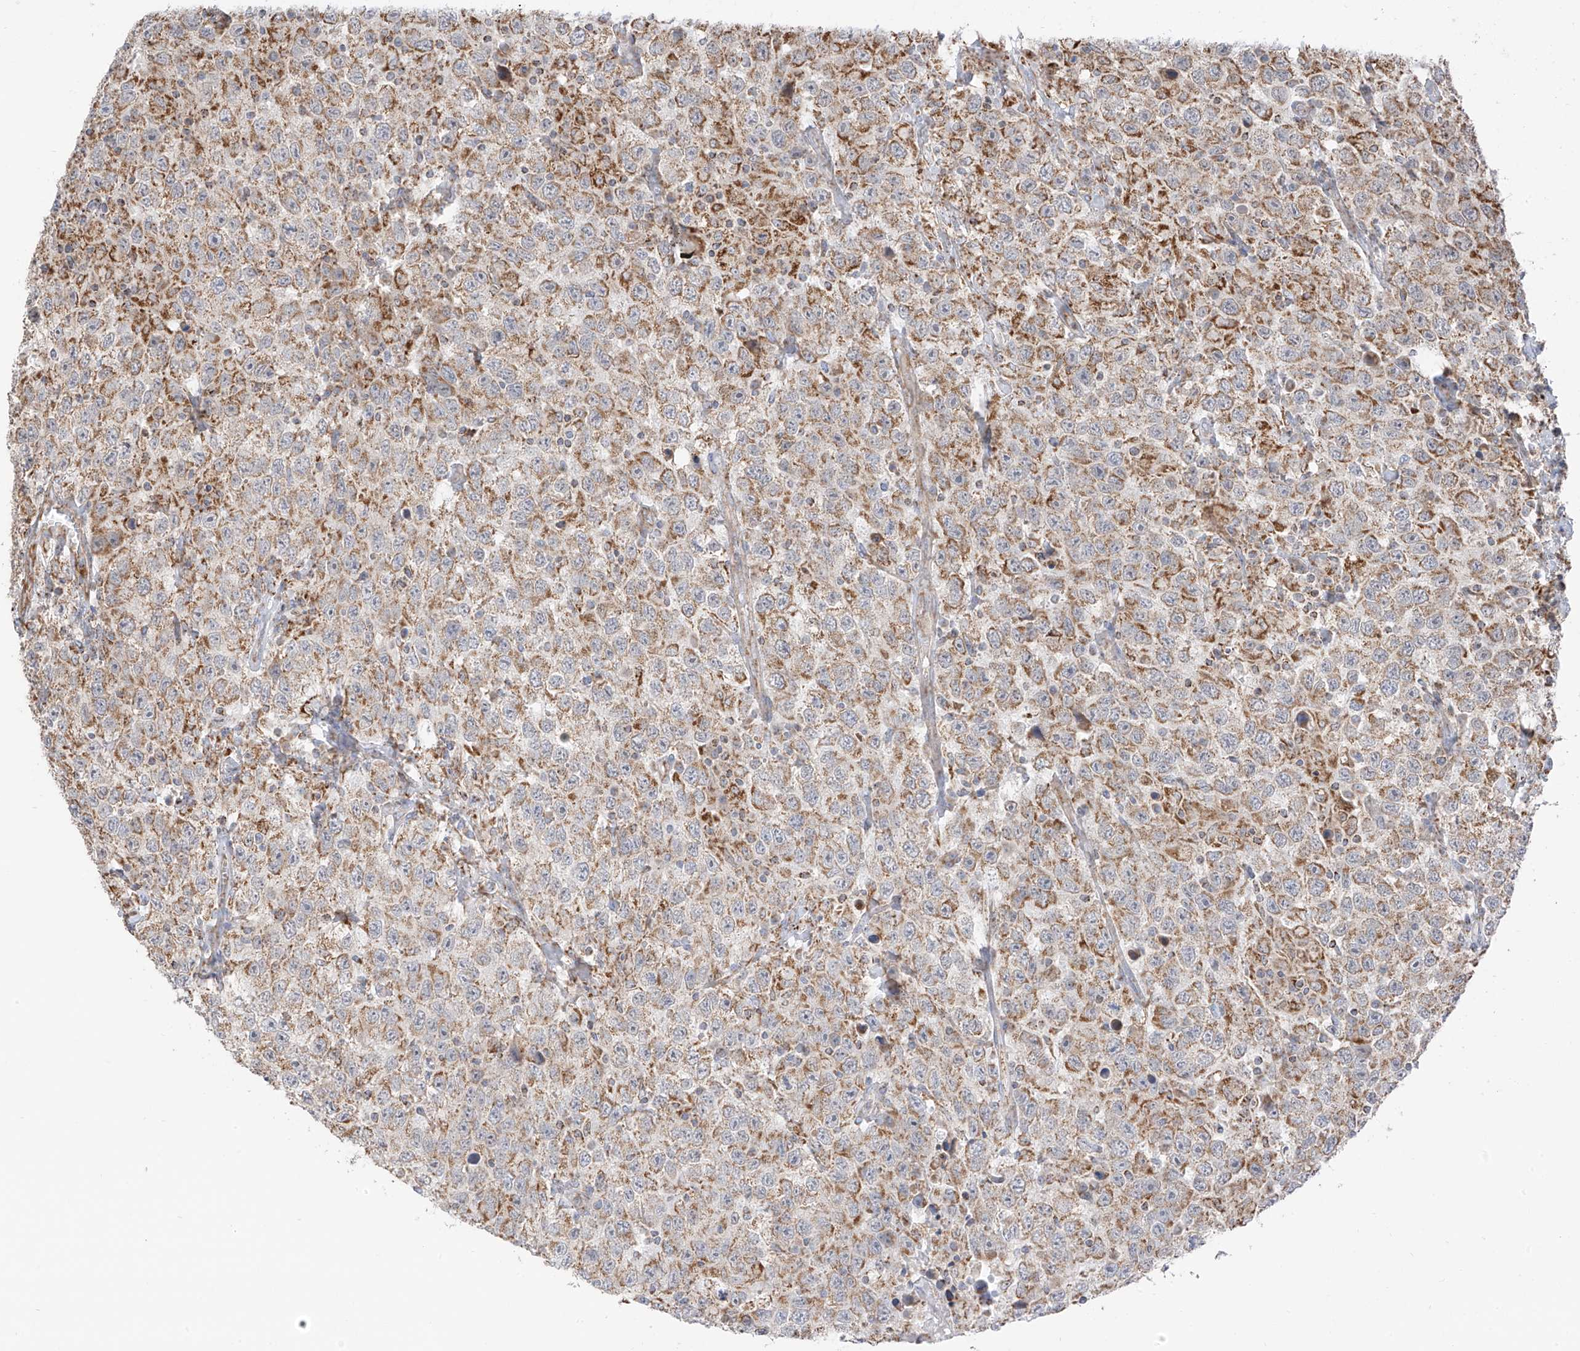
{"staining": {"intensity": "moderate", "quantity": ">75%", "location": "cytoplasmic/membranous"}, "tissue": "testis cancer", "cell_type": "Tumor cells", "image_type": "cancer", "snomed": [{"axis": "morphology", "description": "Seminoma, NOS"}, {"axis": "topography", "description": "Testis"}], "caption": "Immunohistochemical staining of human seminoma (testis) demonstrates medium levels of moderate cytoplasmic/membranous expression in approximately >75% of tumor cells. Nuclei are stained in blue.", "gene": "ETHE1", "patient": {"sex": "male", "age": 41}}